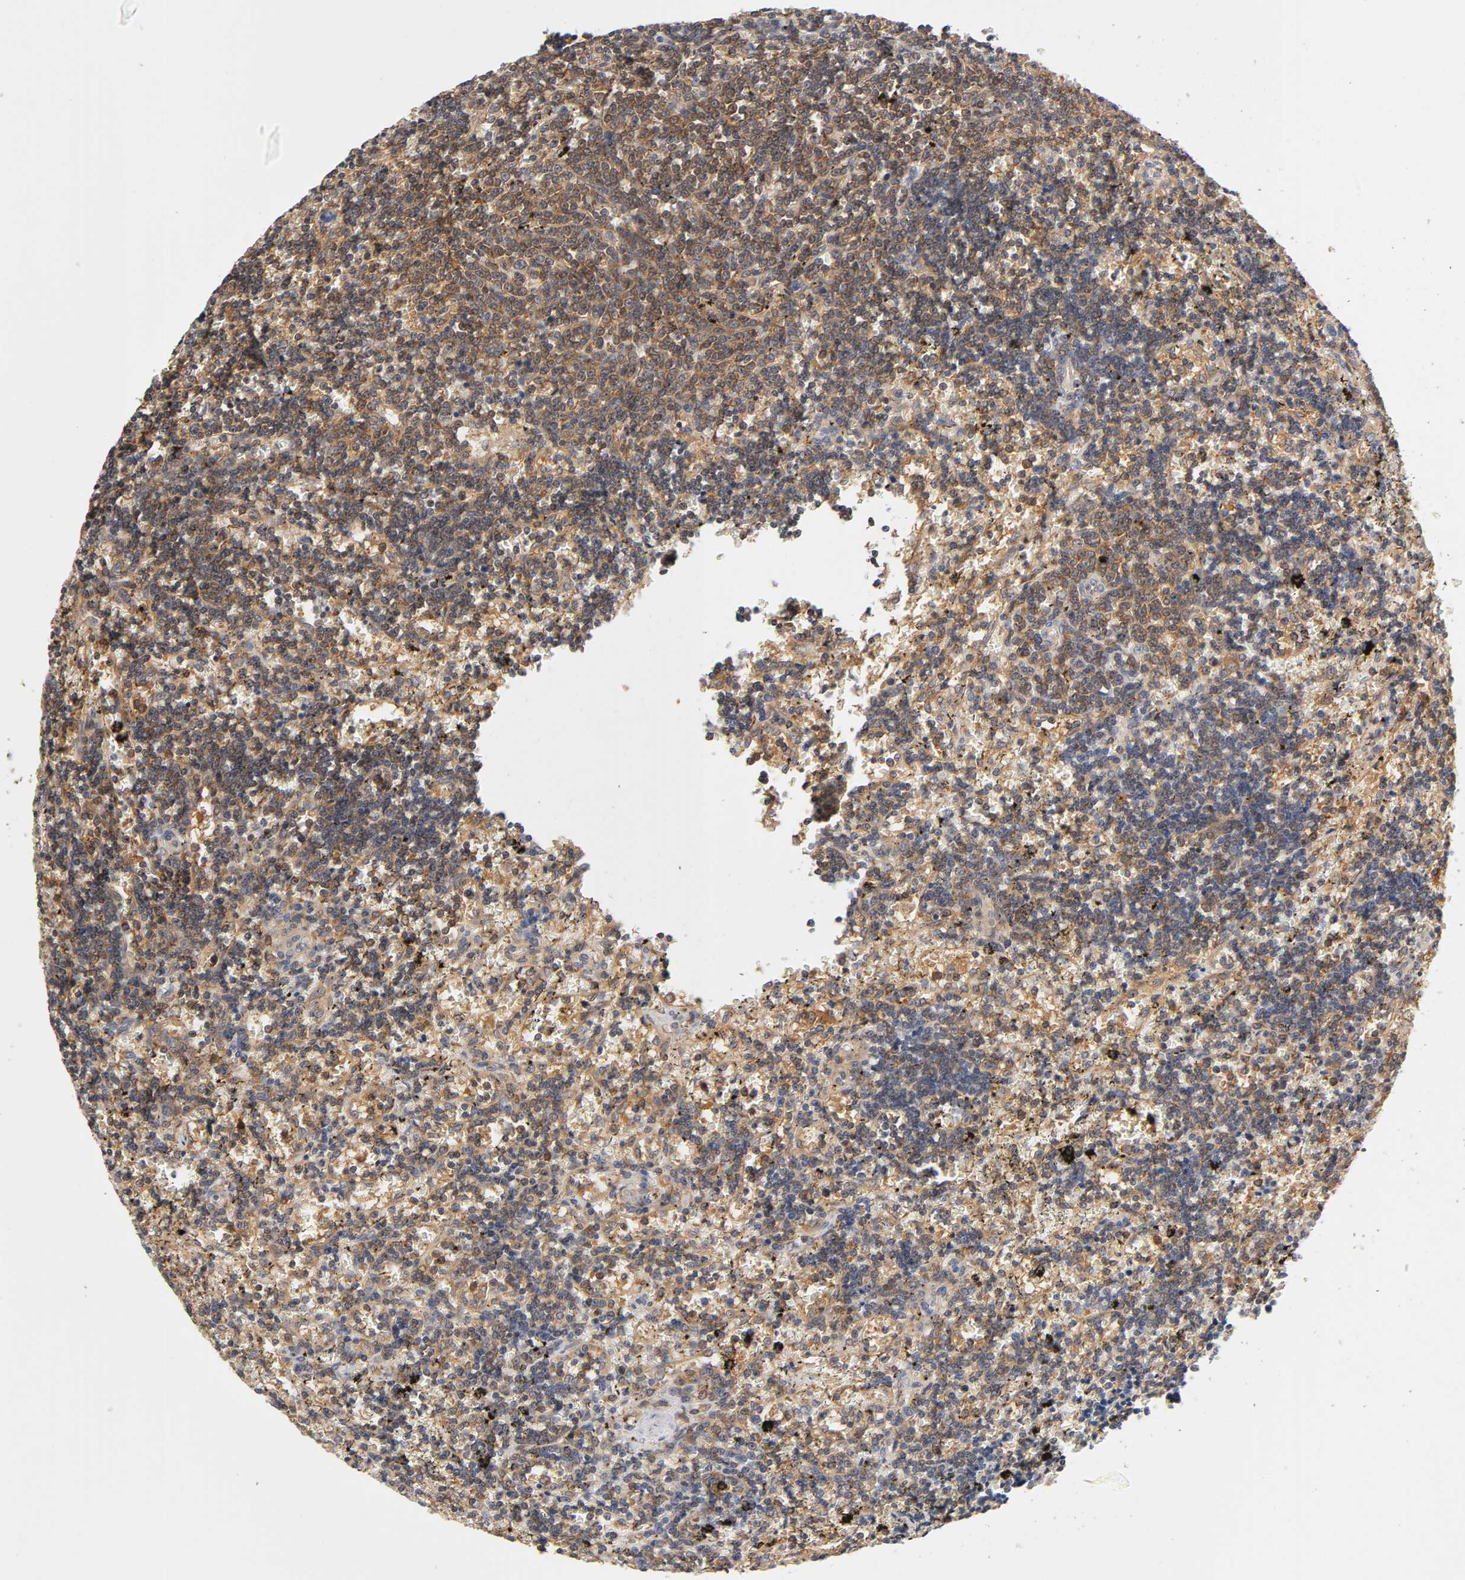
{"staining": {"intensity": "strong", "quantity": ">75%", "location": "cytoplasmic/membranous,nuclear"}, "tissue": "lymphoma", "cell_type": "Tumor cells", "image_type": "cancer", "snomed": [{"axis": "morphology", "description": "Malignant lymphoma, non-Hodgkin's type, Low grade"}, {"axis": "topography", "description": "Spleen"}], "caption": "Lymphoma stained with immunohistochemistry demonstrates strong cytoplasmic/membranous and nuclear staining in approximately >75% of tumor cells.", "gene": "ACTR2", "patient": {"sex": "male", "age": 60}}